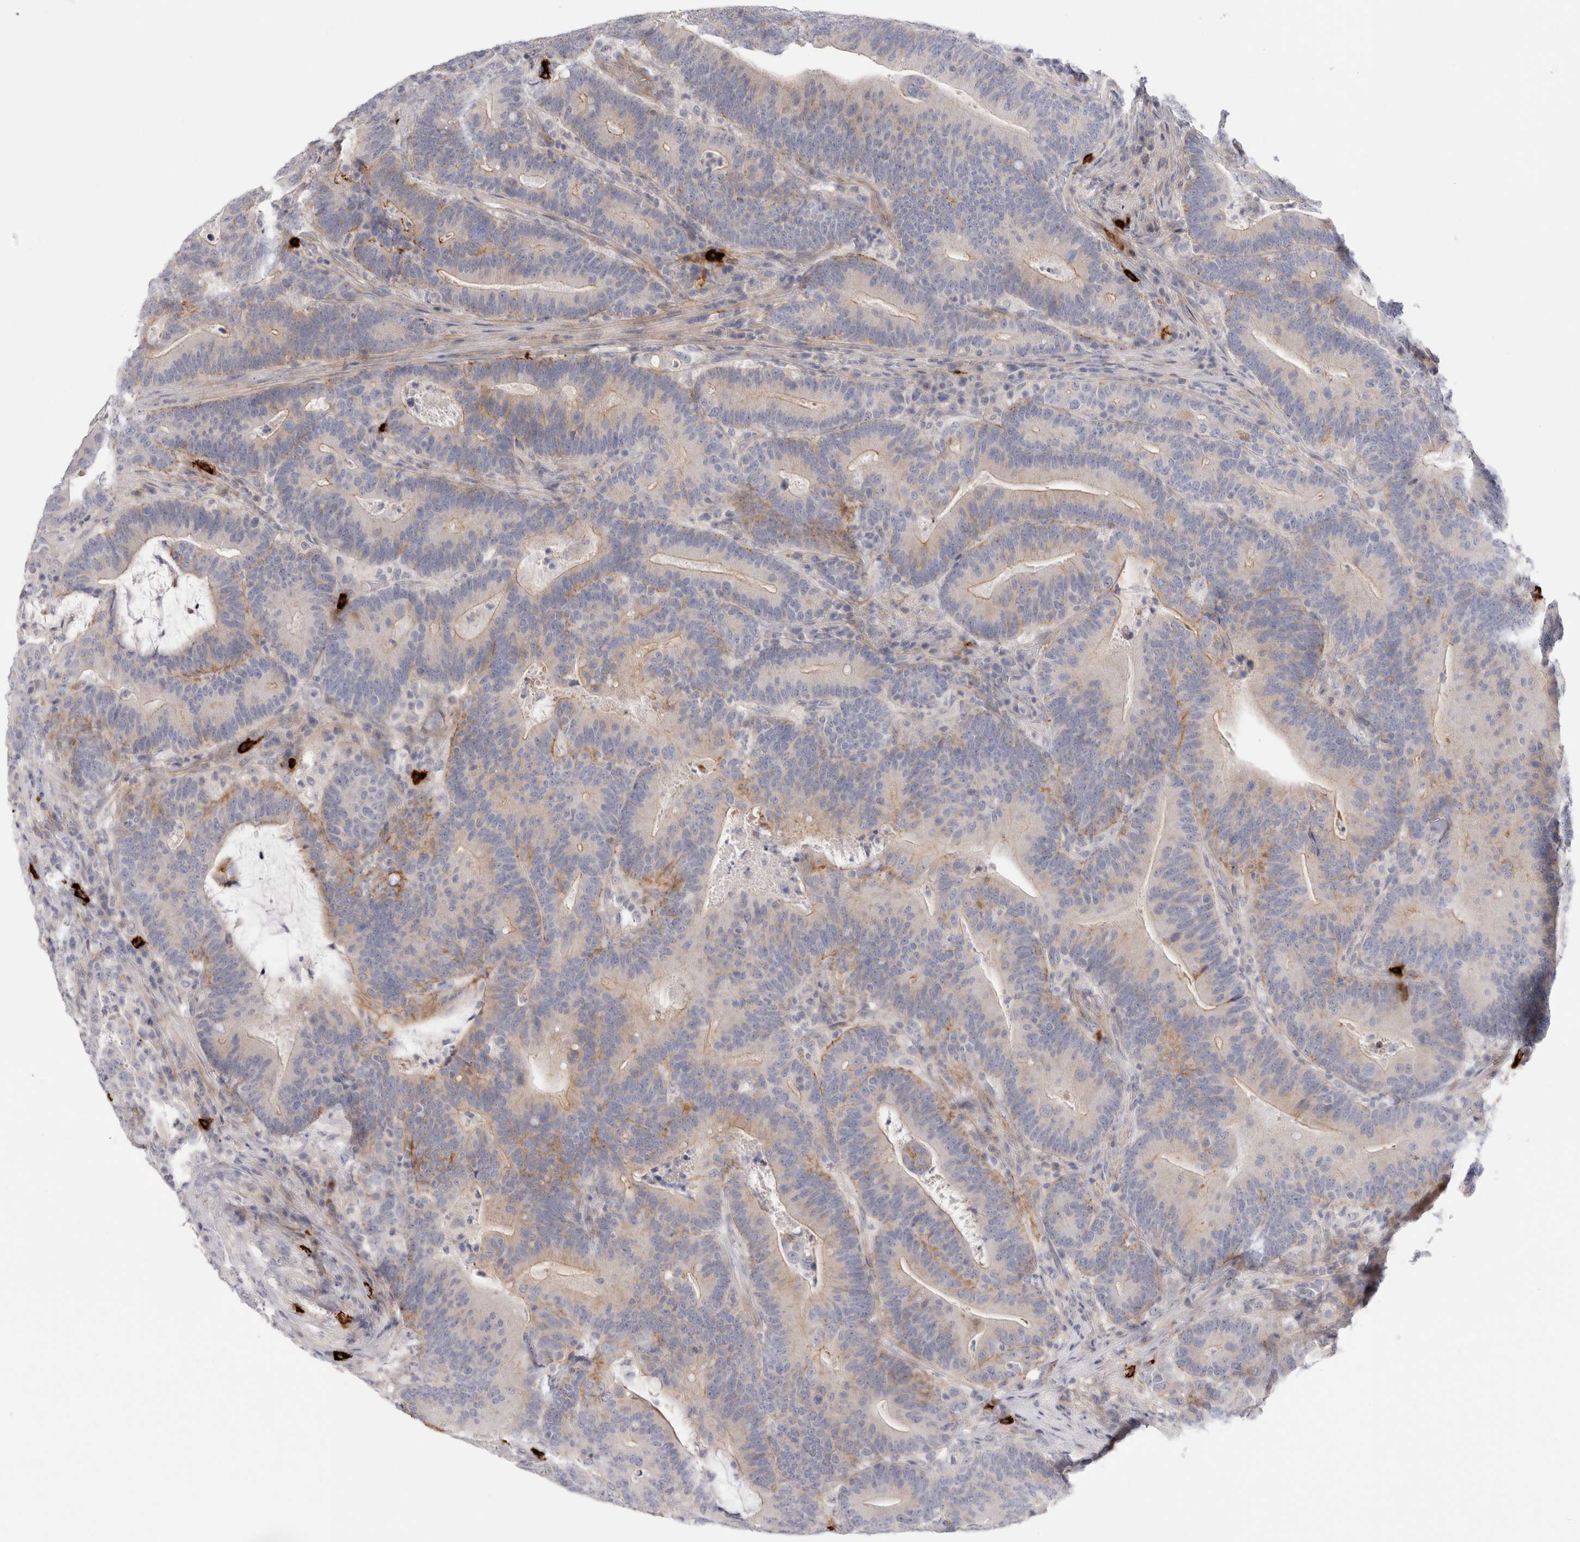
{"staining": {"intensity": "weak", "quantity": "<25%", "location": "cytoplasmic/membranous"}, "tissue": "colorectal cancer", "cell_type": "Tumor cells", "image_type": "cancer", "snomed": [{"axis": "morphology", "description": "Adenocarcinoma, NOS"}, {"axis": "topography", "description": "Colon"}], "caption": "This is an immunohistochemistry photomicrograph of colorectal cancer (adenocarcinoma). There is no positivity in tumor cells.", "gene": "SPINK2", "patient": {"sex": "female", "age": 66}}